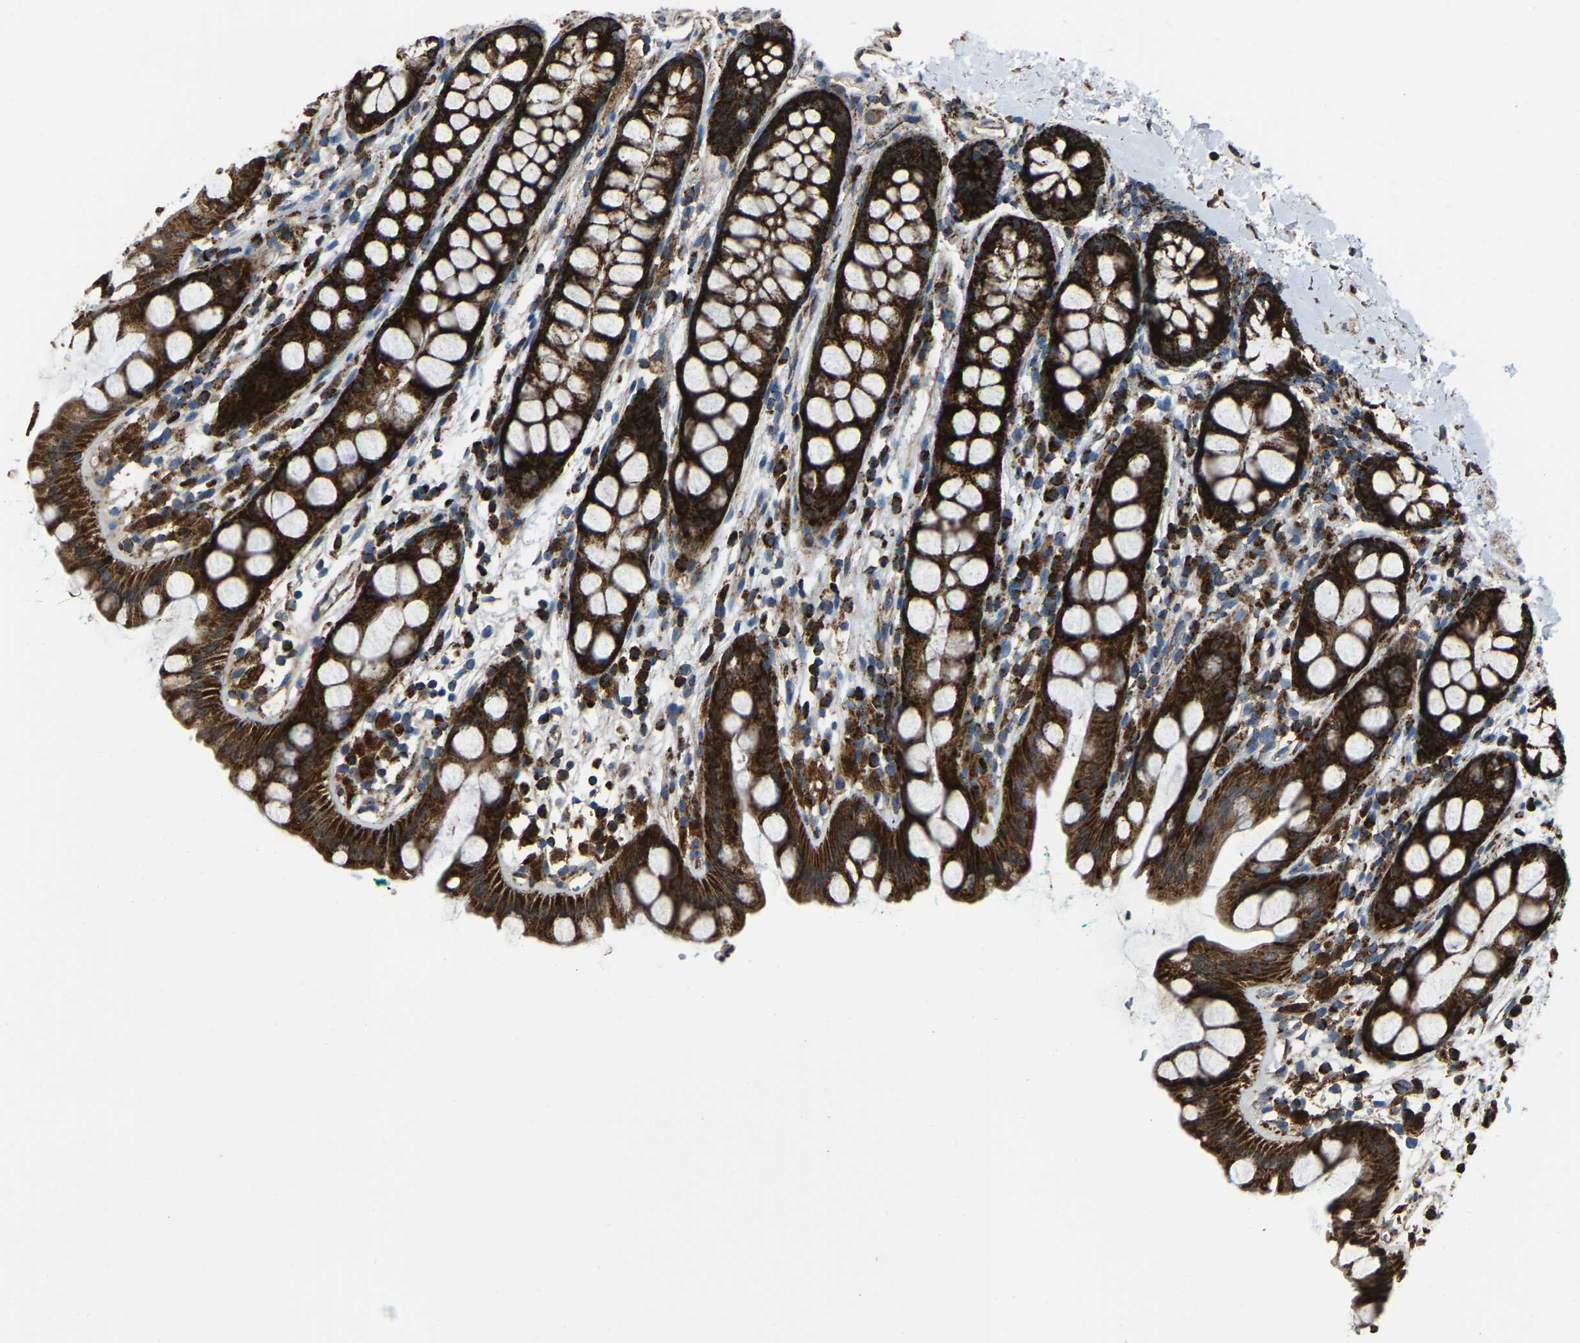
{"staining": {"intensity": "strong", "quantity": ">75%", "location": "cytoplasmic/membranous"}, "tissue": "rectum", "cell_type": "Glandular cells", "image_type": "normal", "snomed": [{"axis": "morphology", "description": "Normal tissue, NOS"}, {"axis": "topography", "description": "Rectum"}], "caption": "Protein staining reveals strong cytoplasmic/membranous positivity in about >75% of glandular cells in normal rectum.", "gene": "AKR1A1", "patient": {"sex": "female", "age": 65}}